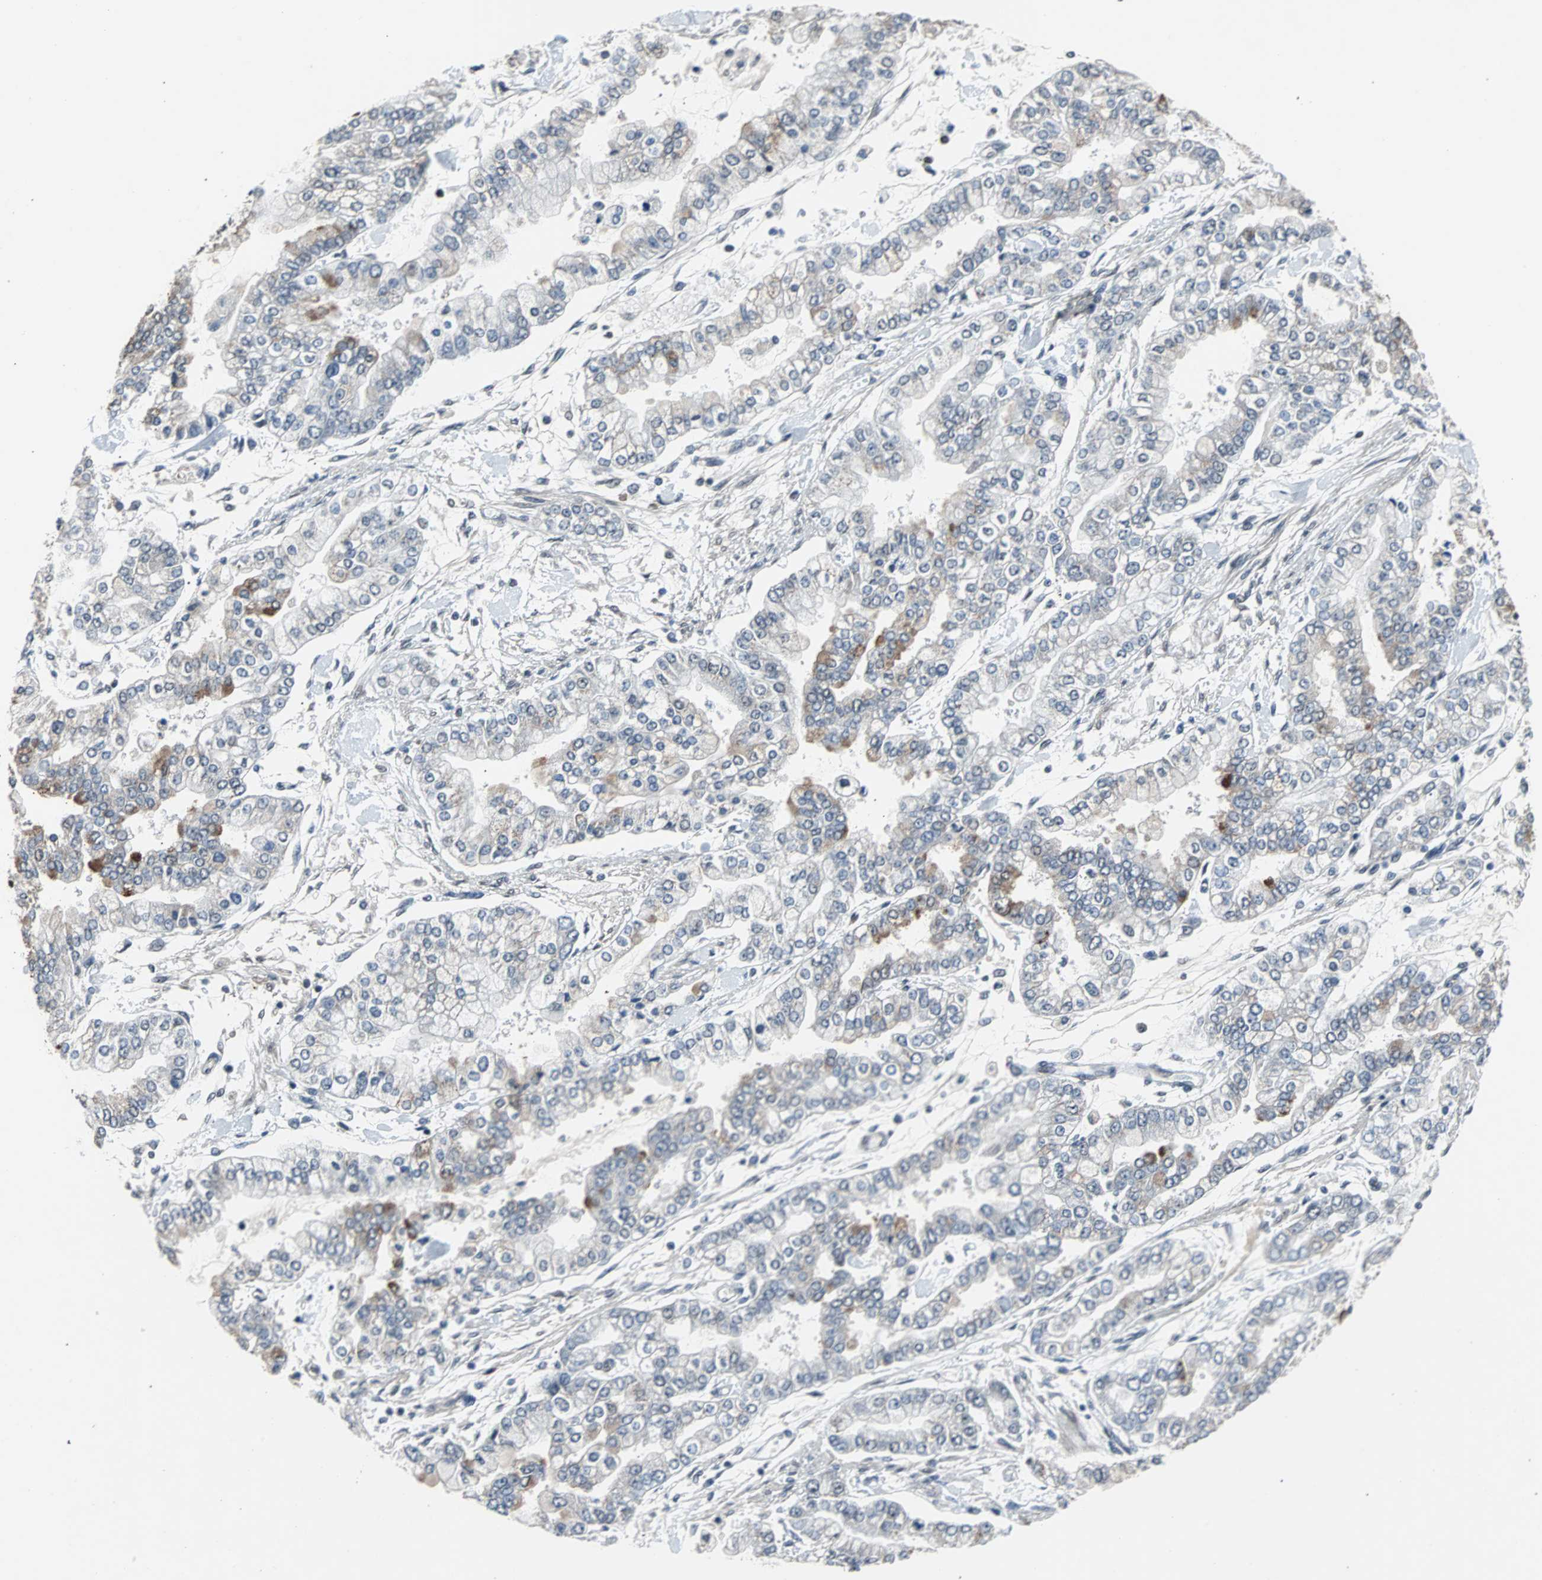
{"staining": {"intensity": "weak", "quantity": "<25%", "location": "cytoplasmic/membranous"}, "tissue": "stomach cancer", "cell_type": "Tumor cells", "image_type": "cancer", "snomed": [{"axis": "morphology", "description": "Normal tissue, NOS"}, {"axis": "morphology", "description": "Adenocarcinoma, NOS"}, {"axis": "topography", "description": "Stomach, upper"}, {"axis": "topography", "description": "Stomach"}], "caption": "Tumor cells show no significant expression in adenocarcinoma (stomach).", "gene": "USP28", "patient": {"sex": "male", "age": 76}}